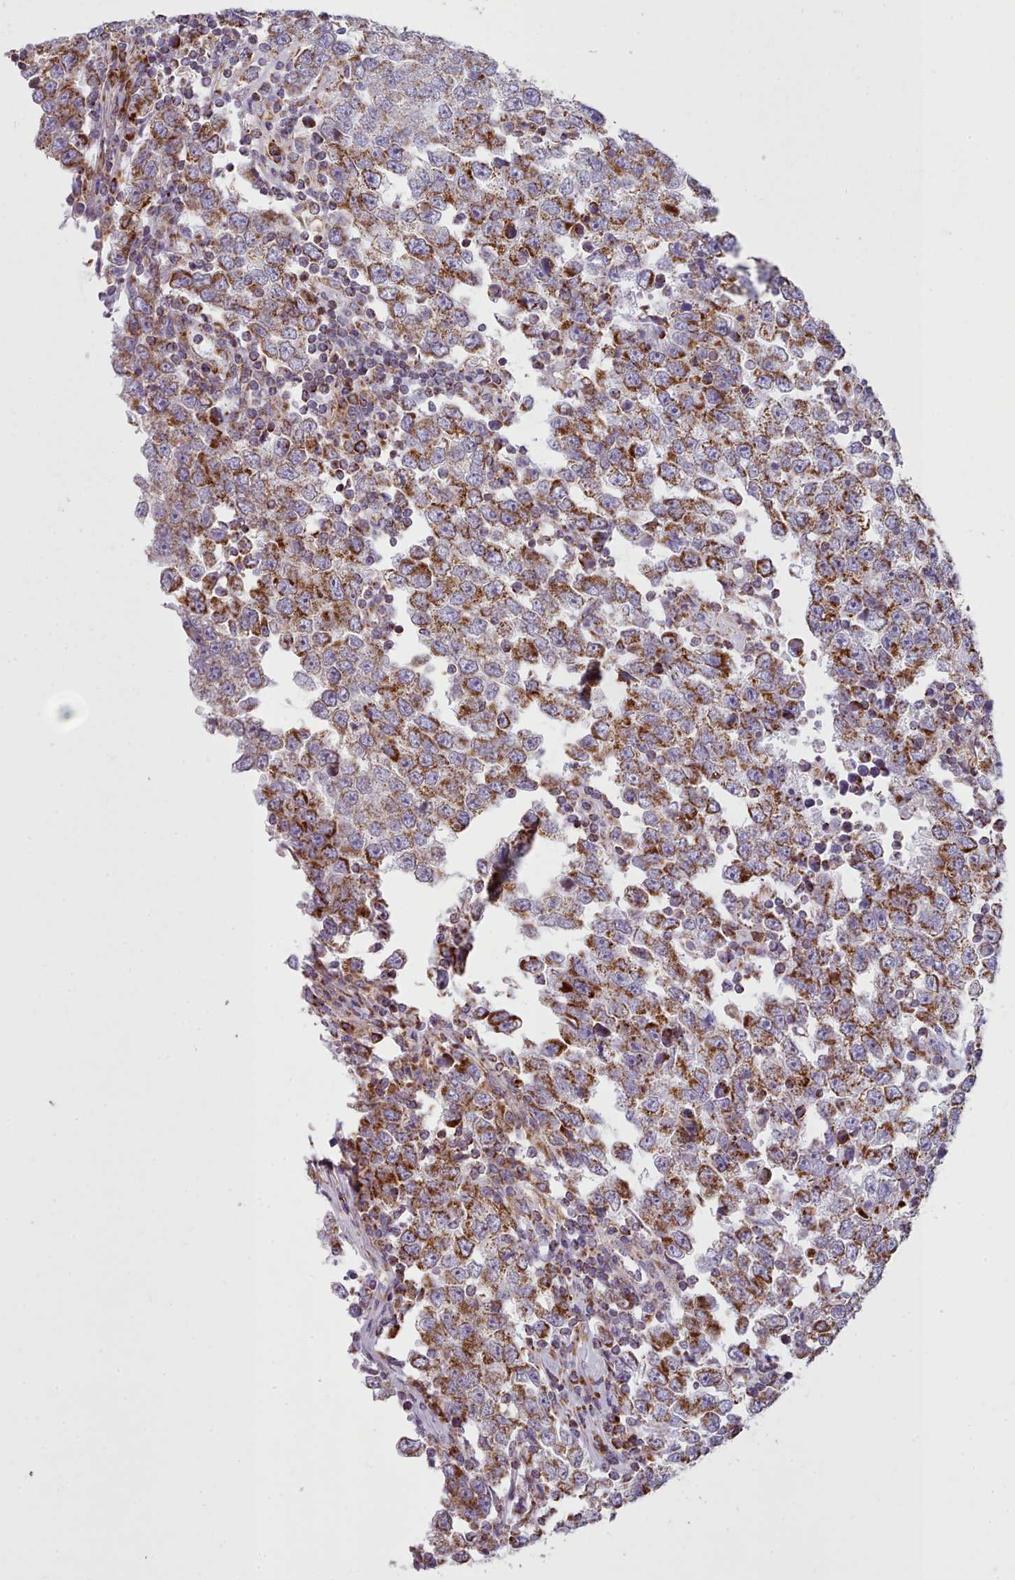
{"staining": {"intensity": "moderate", "quantity": ">75%", "location": "cytoplasmic/membranous"}, "tissue": "testis cancer", "cell_type": "Tumor cells", "image_type": "cancer", "snomed": [{"axis": "morphology", "description": "Seminoma, NOS"}, {"axis": "morphology", "description": "Carcinoma, Embryonal, NOS"}, {"axis": "topography", "description": "Testis"}], "caption": "Human seminoma (testis) stained for a protein (brown) displays moderate cytoplasmic/membranous positive positivity in approximately >75% of tumor cells.", "gene": "SRP54", "patient": {"sex": "male", "age": 28}}